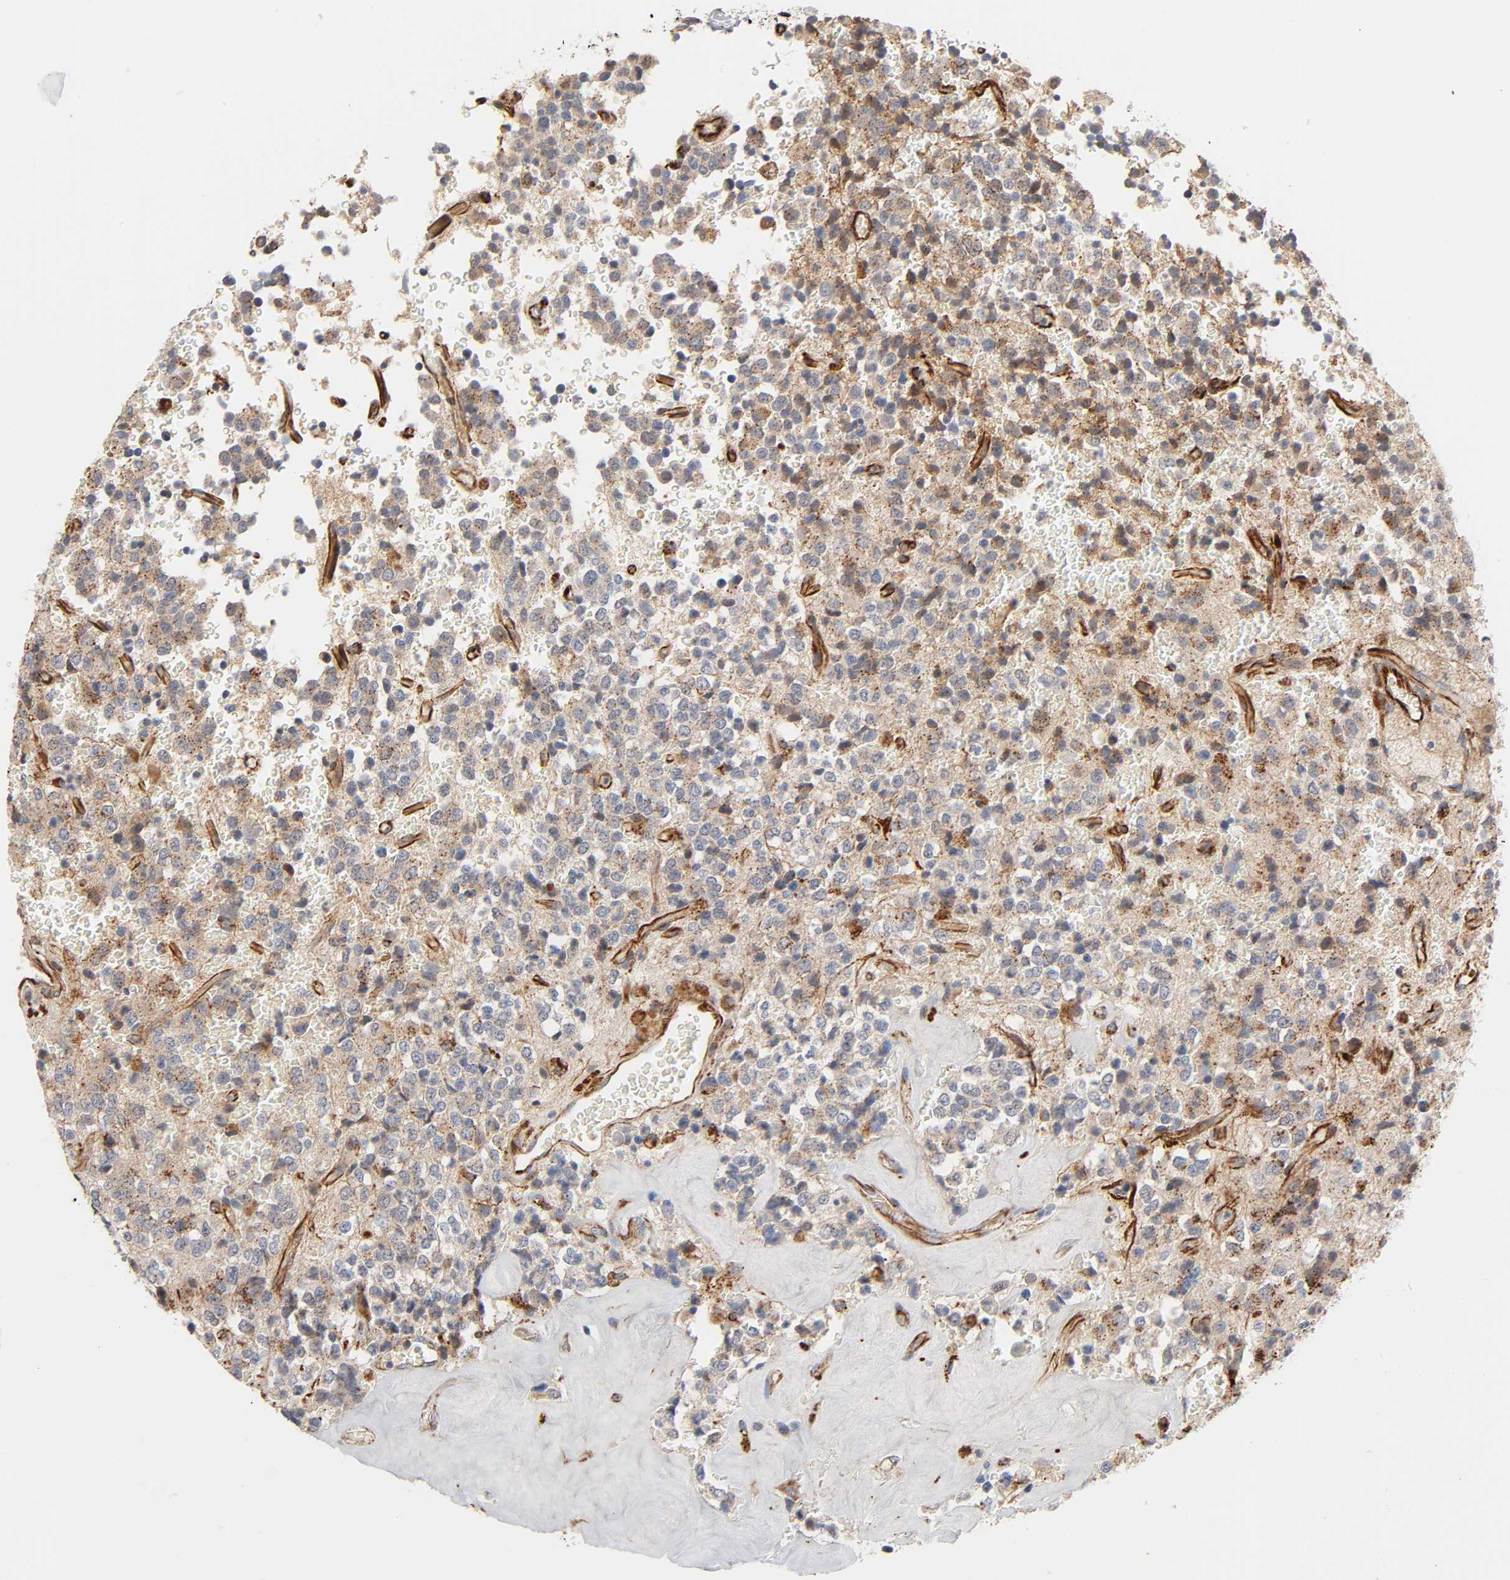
{"staining": {"intensity": "moderate", "quantity": ">75%", "location": "cytoplasmic/membranous"}, "tissue": "glioma", "cell_type": "Tumor cells", "image_type": "cancer", "snomed": [{"axis": "morphology", "description": "Glioma, malignant, High grade"}, {"axis": "topography", "description": "pancreas cauda"}], "caption": "Protein expression analysis of human malignant glioma (high-grade) reveals moderate cytoplasmic/membranous expression in about >75% of tumor cells. Using DAB (brown) and hematoxylin (blue) stains, captured at high magnification using brightfield microscopy.", "gene": "REEP6", "patient": {"sex": "male", "age": 60}}